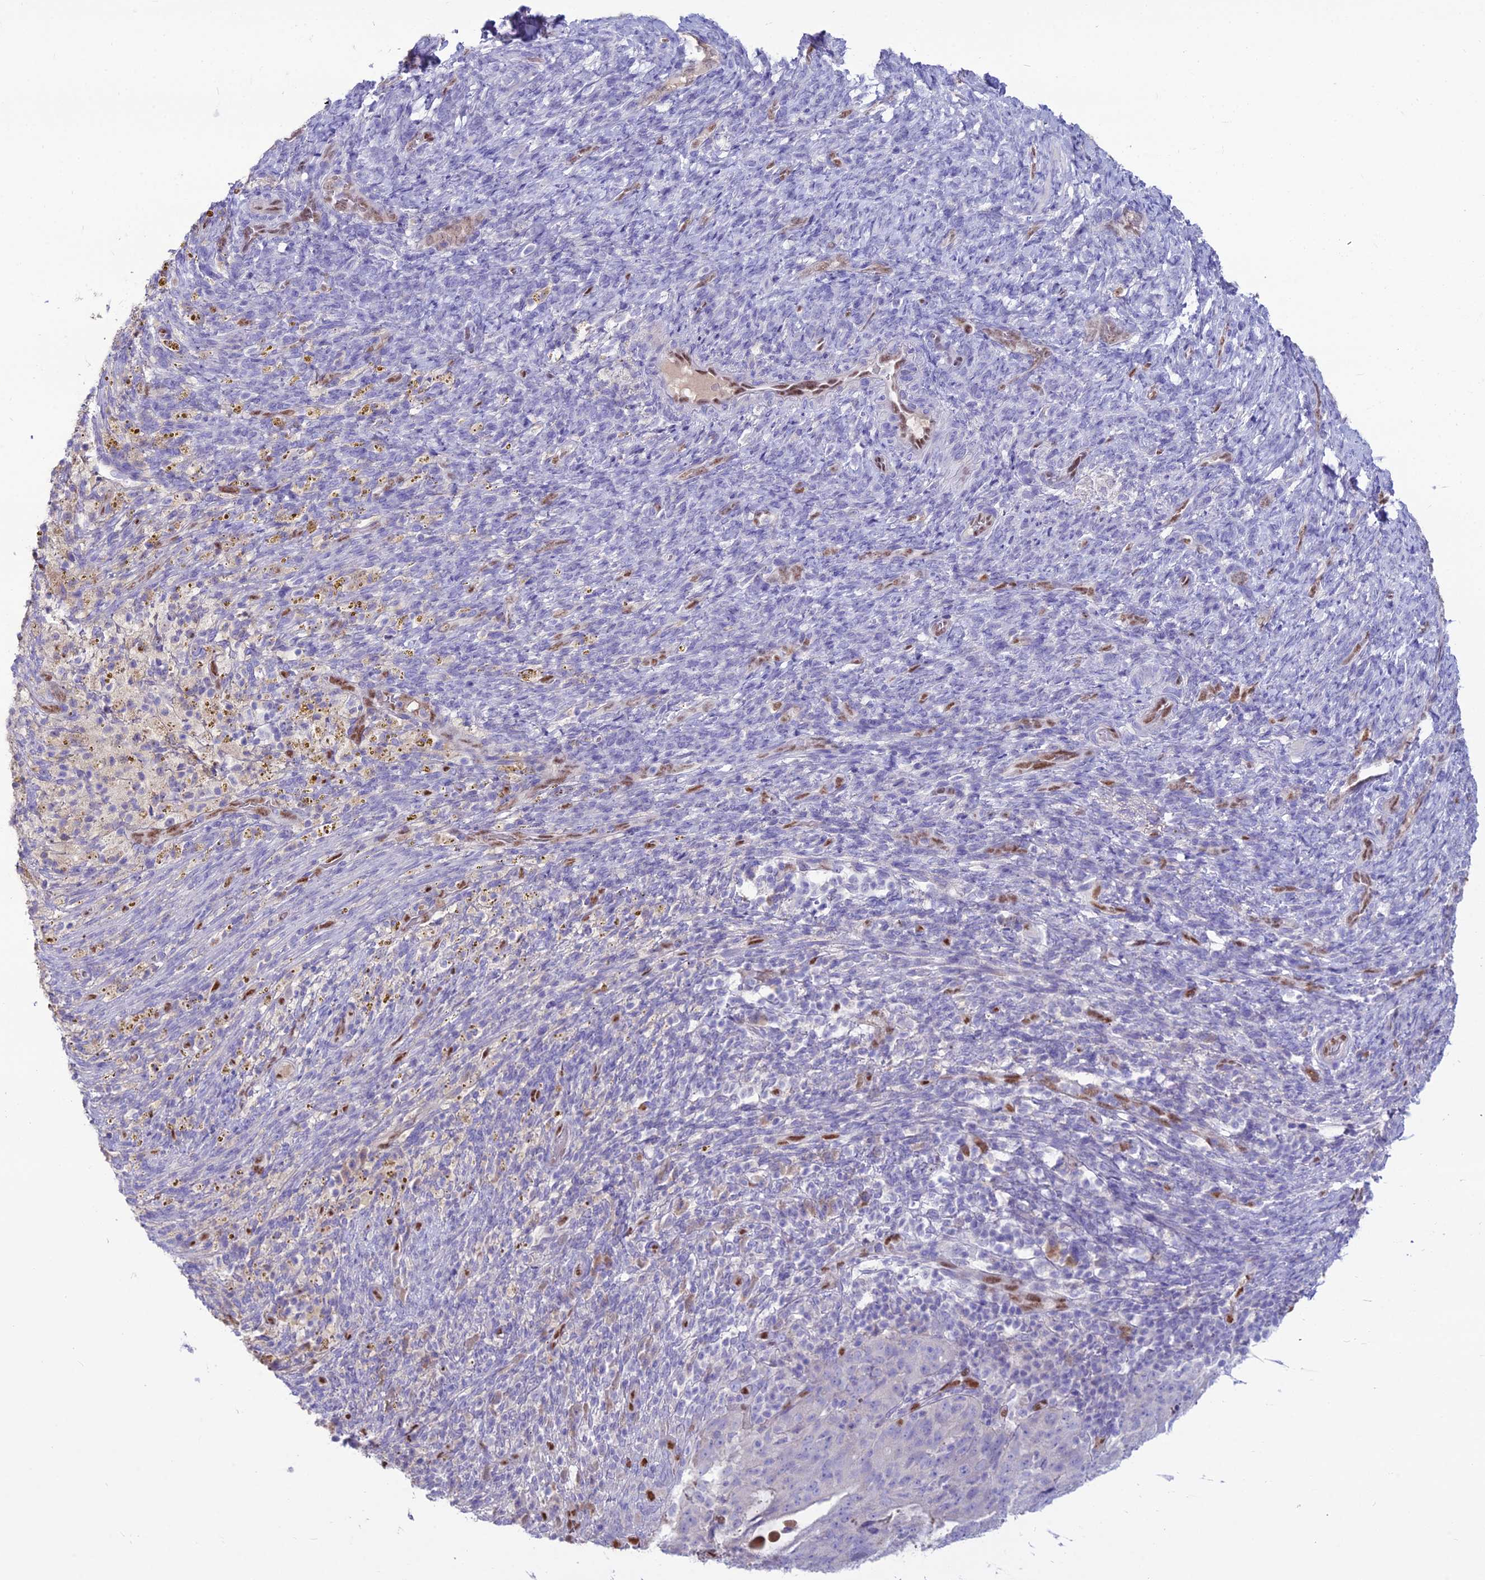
{"staining": {"intensity": "negative", "quantity": "none", "location": "none"}, "tissue": "endometrial cancer", "cell_type": "Tumor cells", "image_type": "cancer", "snomed": [{"axis": "morphology", "description": "Adenocarcinoma, NOS"}, {"axis": "topography", "description": "Endometrium"}], "caption": "Tumor cells show no significant protein expression in adenocarcinoma (endometrial).", "gene": "NOVA2", "patient": {"sex": "female", "age": 70}}